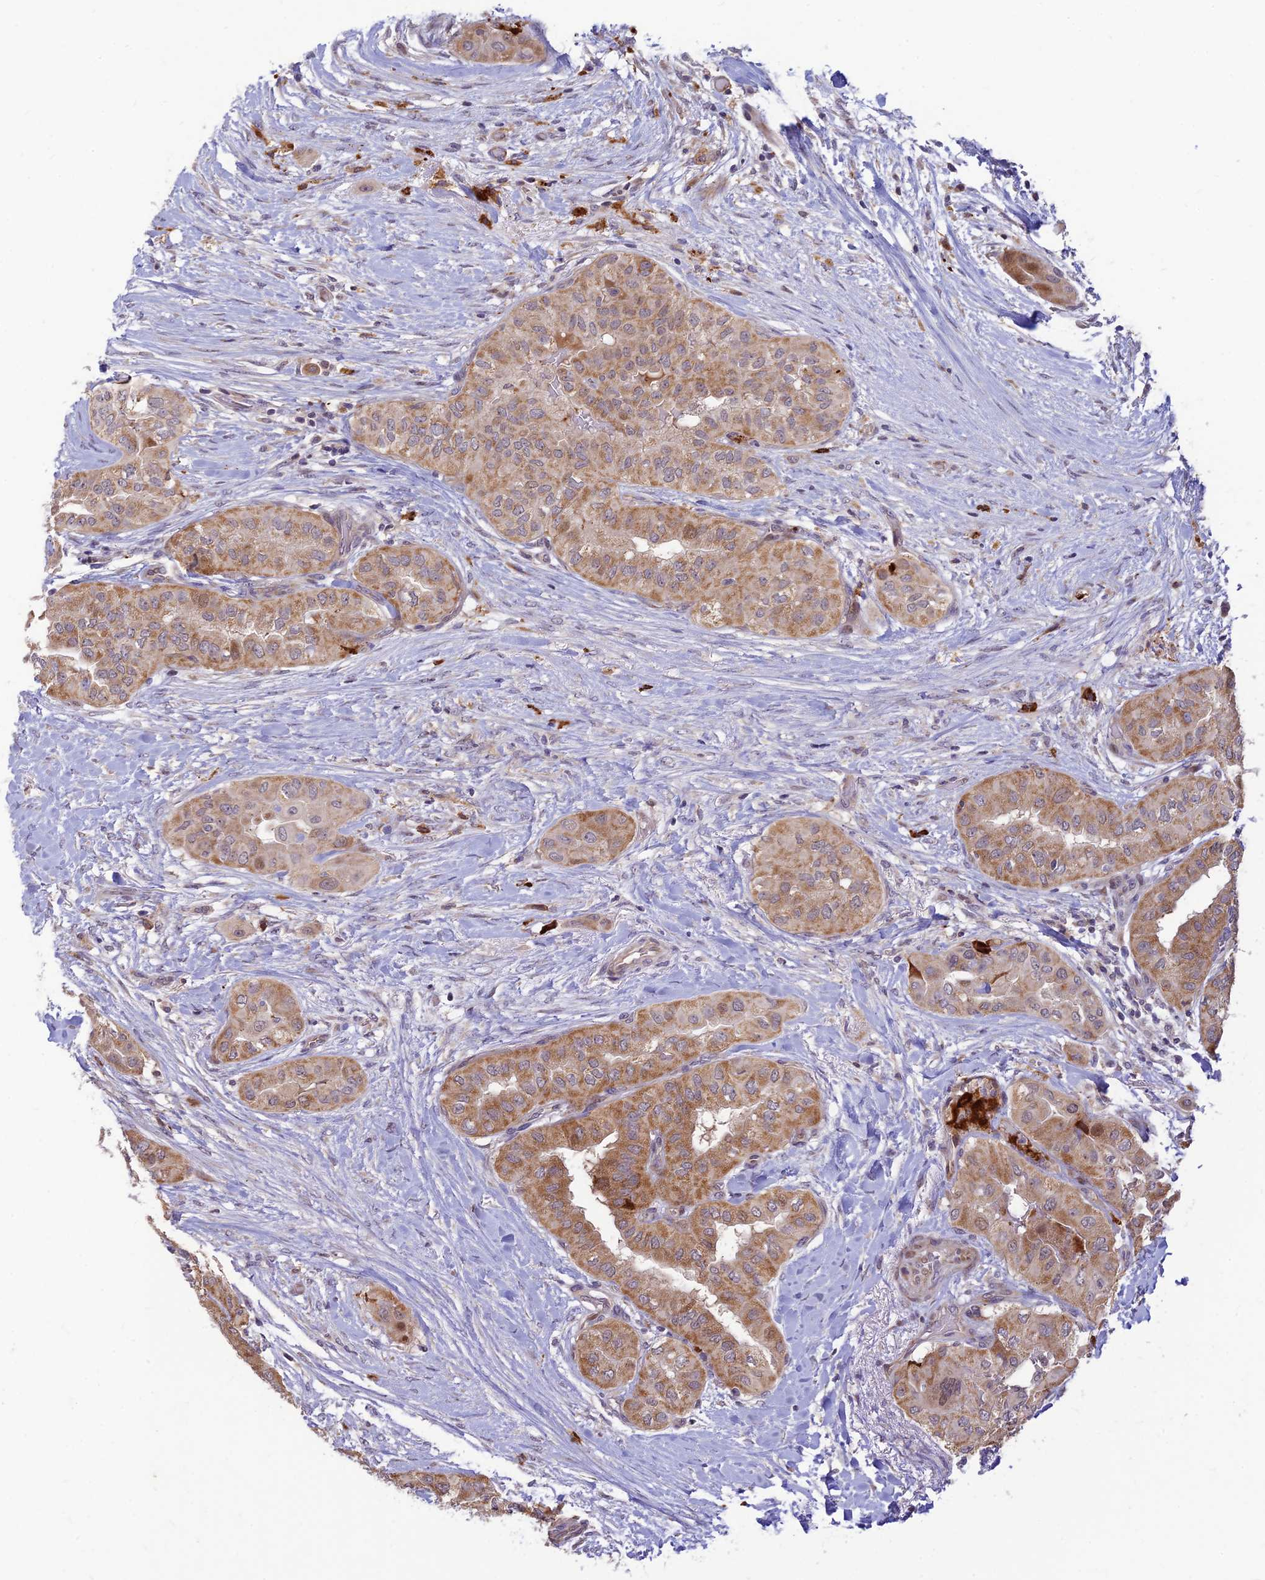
{"staining": {"intensity": "moderate", "quantity": ">75%", "location": "cytoplasmic/membranous"}, "tissue": "head and neck cancer", "cell_type": "Tumor cells", "image_type": "cancer", "snomed": [{"axis": "morphology", "description": "Adenocarcinoma, NOS"}, {"axis": "topography", "description": "Head-Neck"}], "caption": "Tumor cells display moderate cytoplasmic/membranous positivity in about >75% of cells in head and neck cancer. (DAB (3,3'-diaminobenzidine) IHC, brown staining for protein, blue staining for nuclei).", "gene": "ASPDH", "patient": {"sex": "male", "age": 66}}